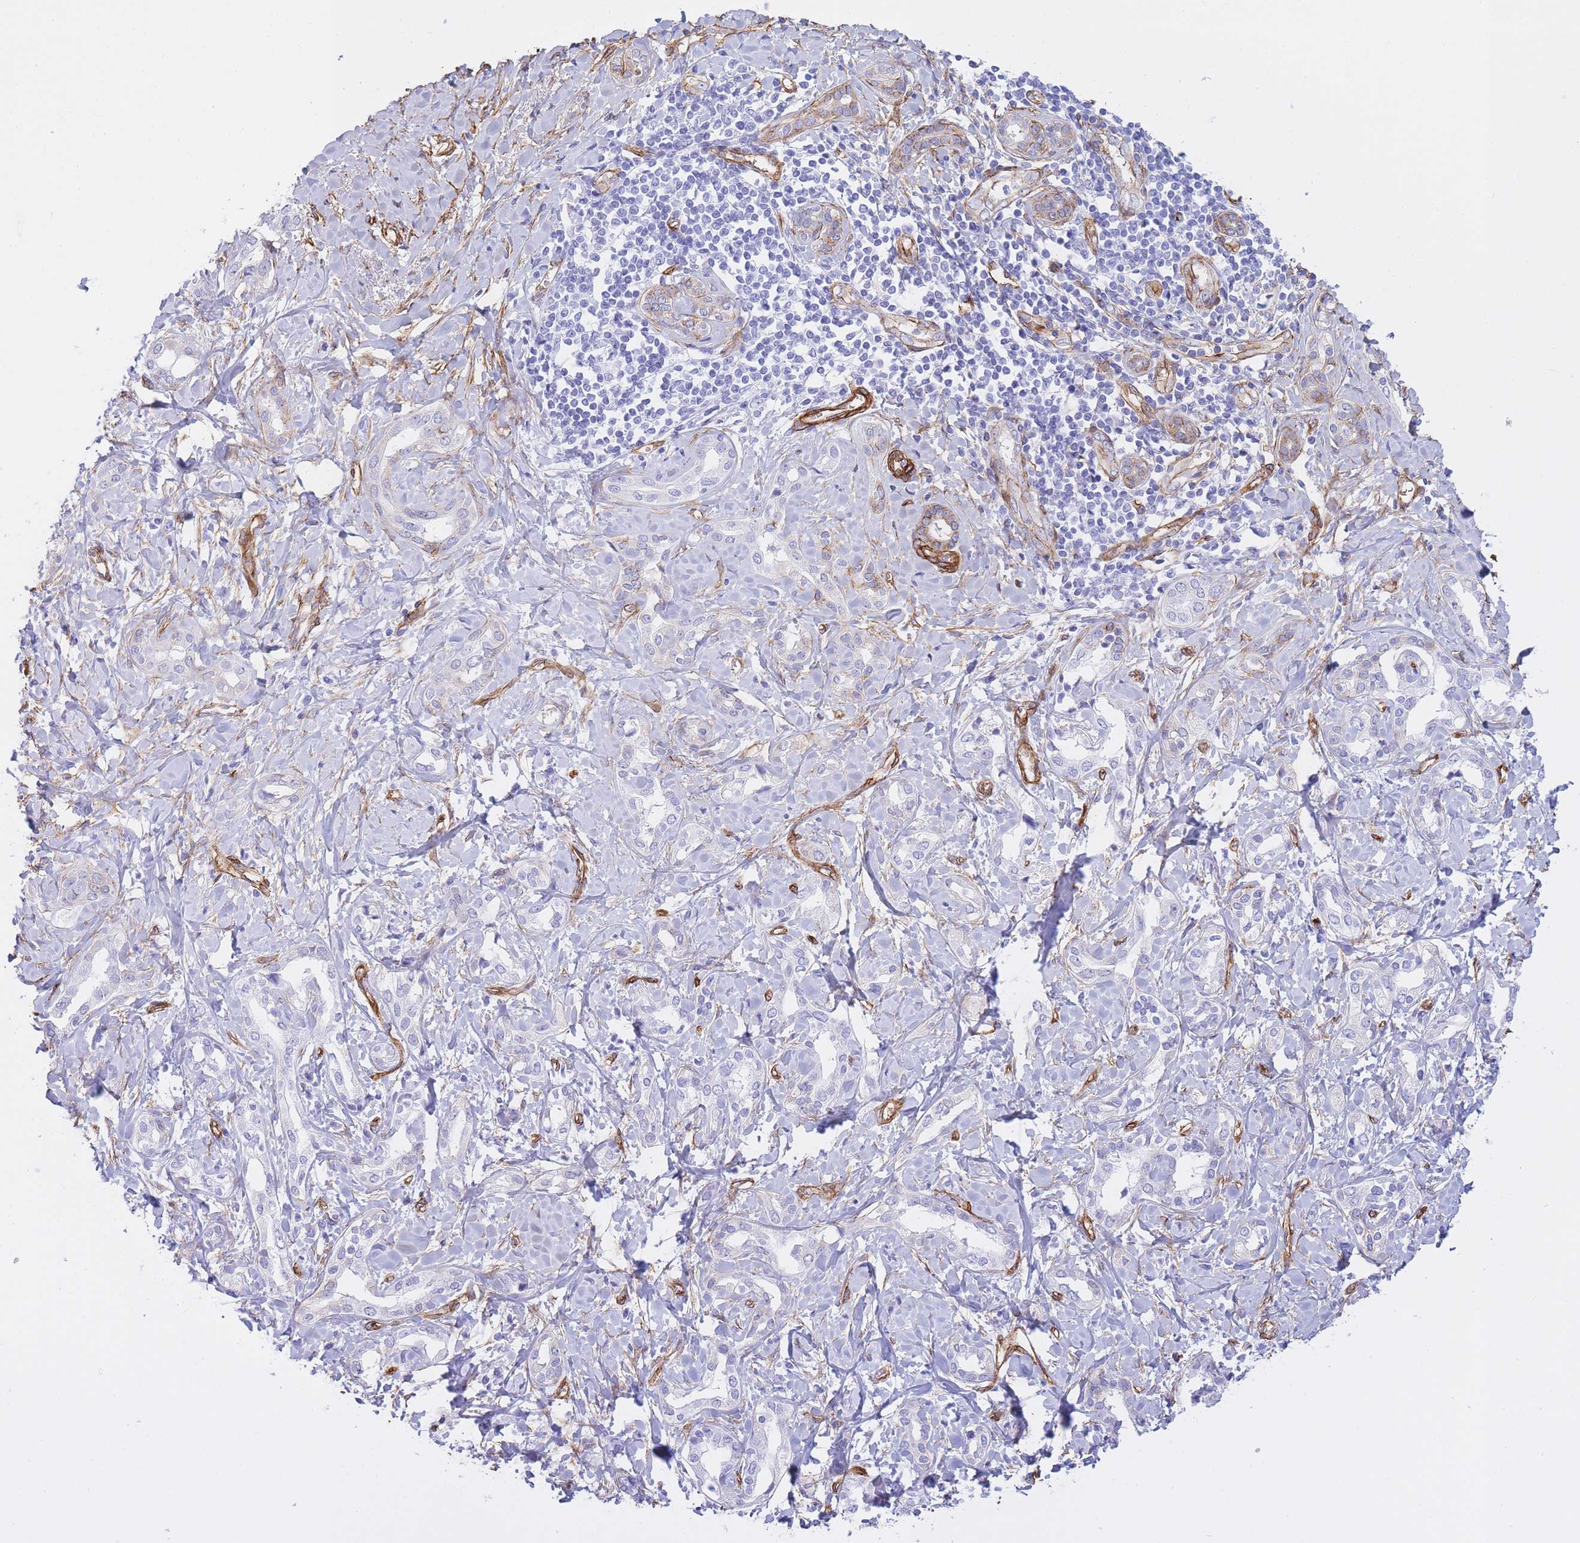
{"staining": {"intensity": "negative", "quantity": "none", "location": "none"}, "tissue": "liver cancer", "cell_type": "Tumor cells", "image_type": "cancer", "snomed": [{"axis": "morphology", "description": "Cholangiocarcinoma"}, {"axis": "topography", "description": "Liver"}], "caption": "Immunohistochemical staining of human liver cancer shows no significant positivity in tumor cells.", "gene": "CAVIN1", "patient": {"sex": "female", "age": 77}}